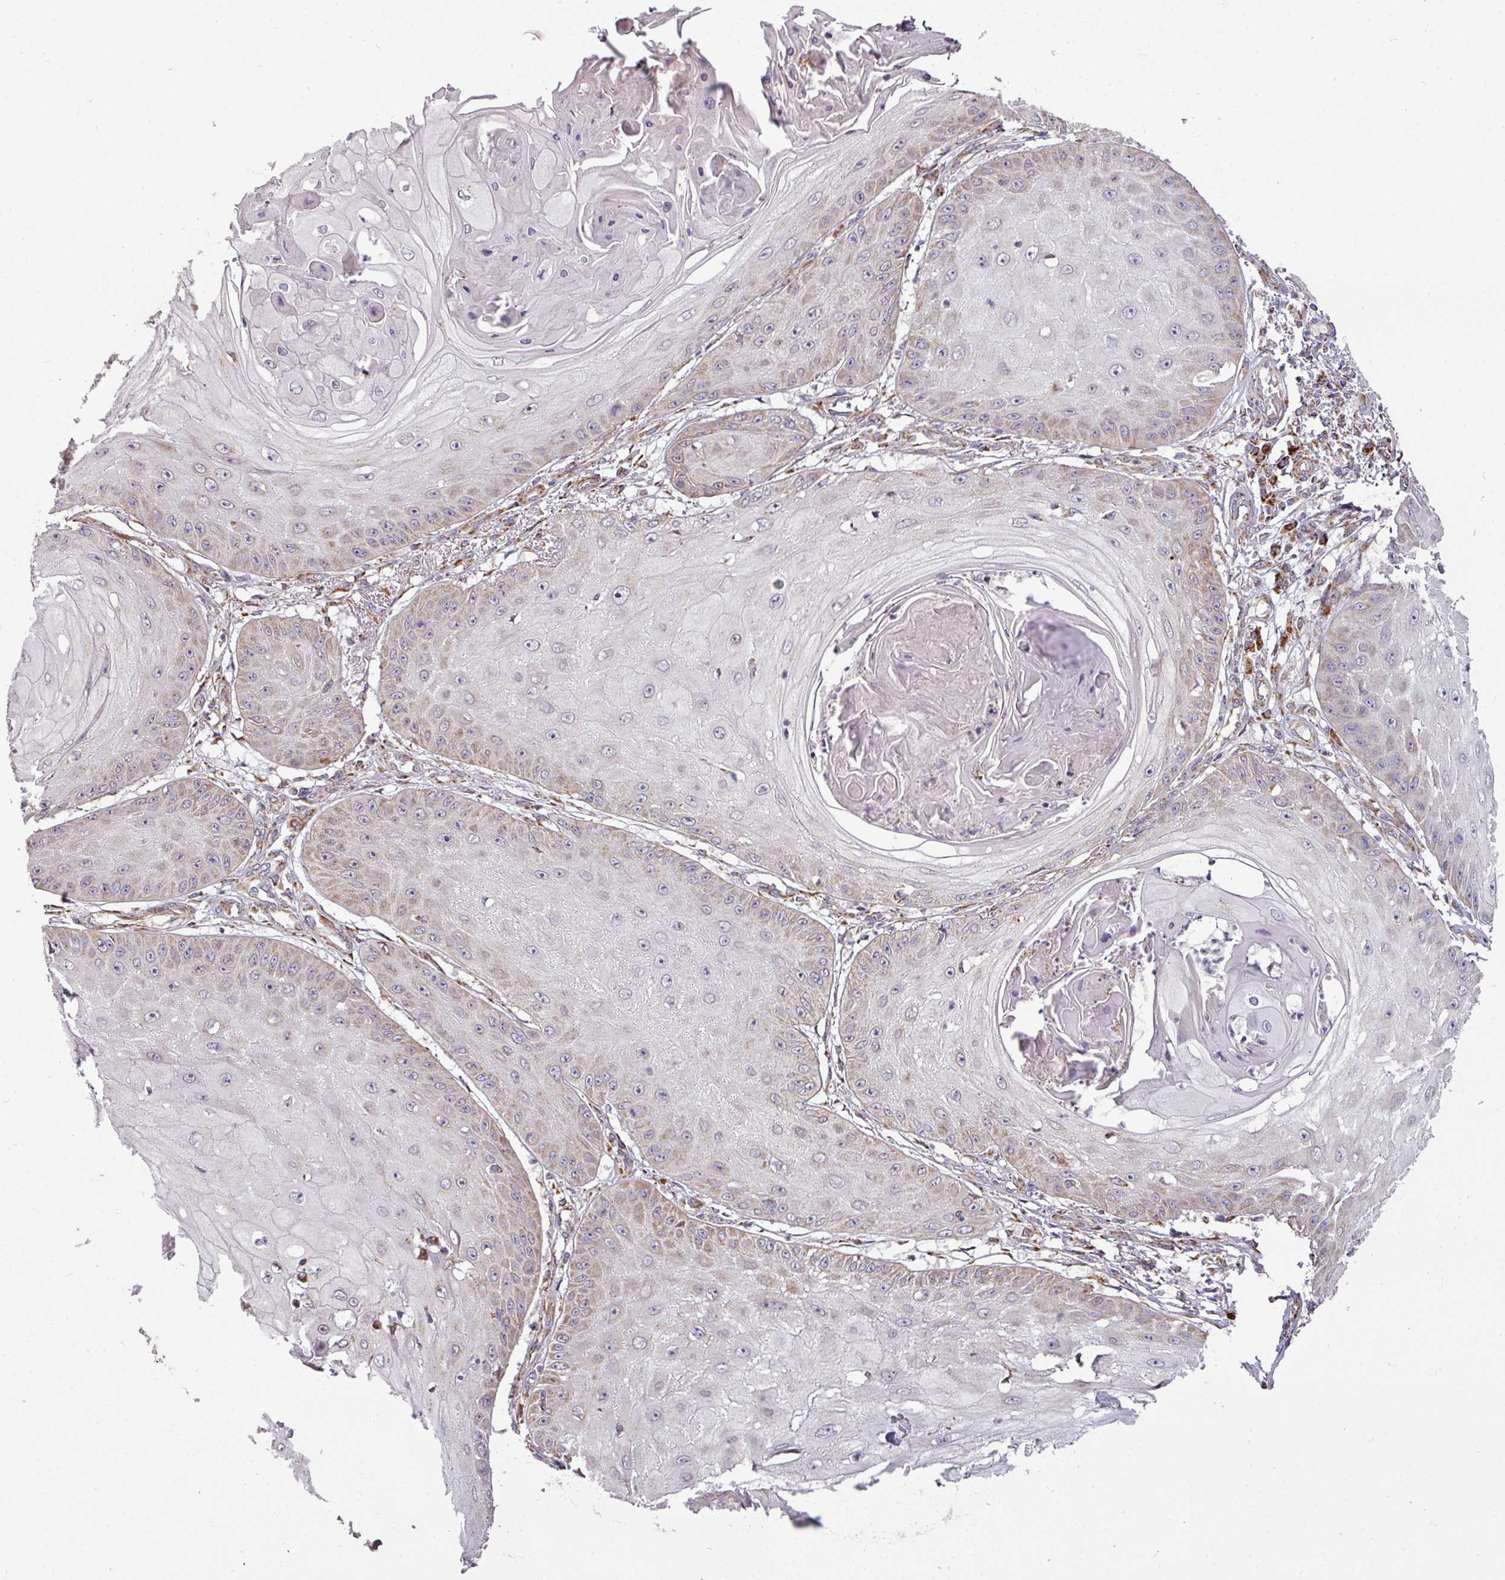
{"staining": {"intensity": "weak", "quantity": "25%-75%", "location": "cytoplasmic/membranous"}, "tissue": "skin cancer", "cell_type": "Tumor cells", "image_type": "cancer", "snomed": [{"axis": "morphology", "description": "Squamous cell carcinoma, NOS"}, {"axis": "topography", "description": "Skin"}], "caption": "This is a micrograph of IHC staining of skin squamous cell carcinoma, which shows weak staining in the cytoplasmic/membranous of tumor cells.", "gene": "MAGT1", "patient": {"sex": "male", "age": 70}}